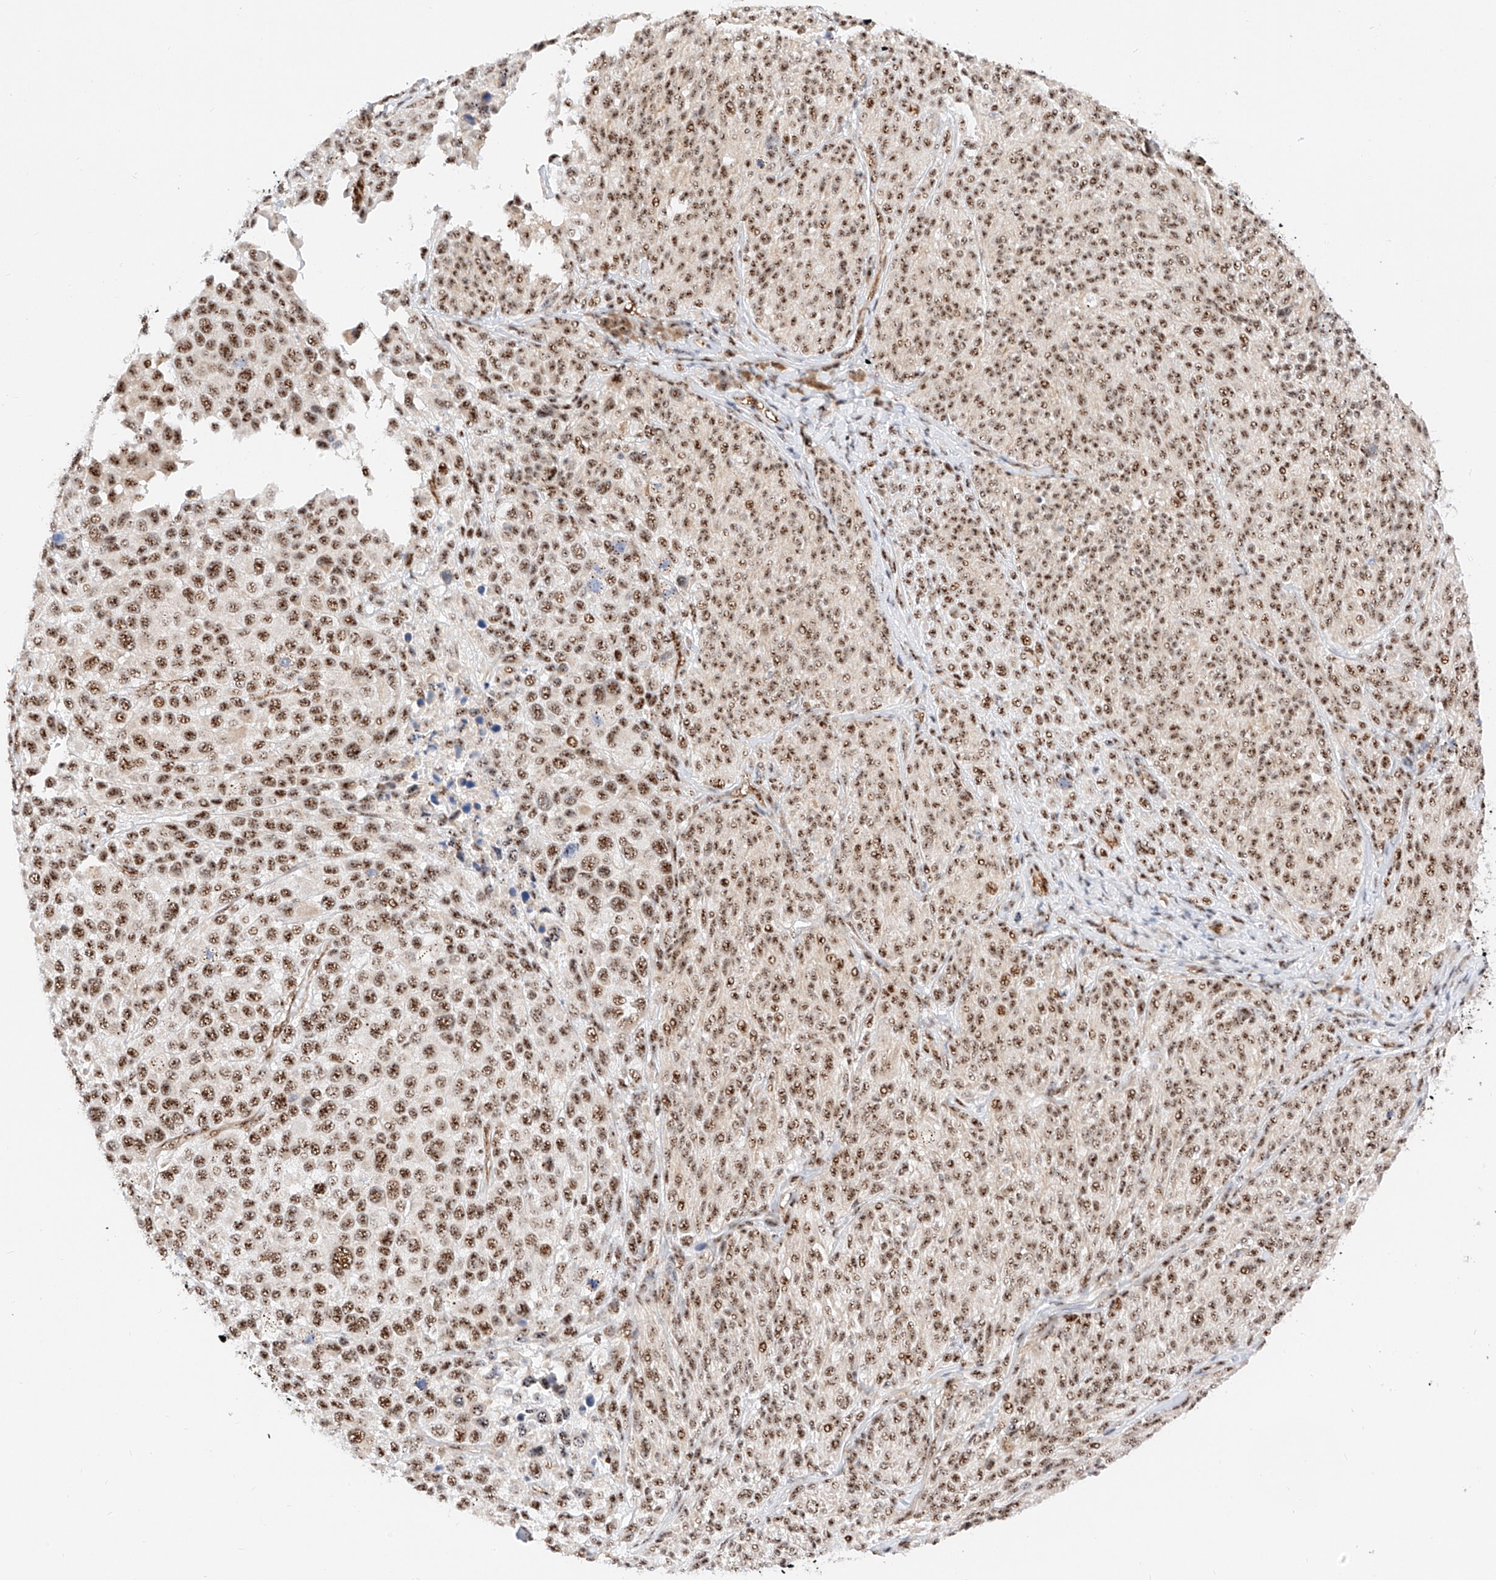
{"staining": {"intensity": "strong", "quantity": ">75%", "location": "nuclear"}, "tissue": "melanoma", "cell_type": "Tumor cells", "image_type": "cancer", "snomed": [{"axis": "morphology", "description": "Malignant melanoma, NOS"}, {"axis": "topography", "description": "Skin of trunk"}], "caption": "Brown immunohistochemical staining in human malignant melanoma demonstrates strong nuclear staining in about >75% of tumor cells. The staining is performed using DAB (3,3'-diaminobenzidine) brown chromogen to label protein expression. The nuclei are counter-stained blue using hematoxylin.", "gene": "ATXN7L2", "patient": {"sex": "male", "age": 71}}